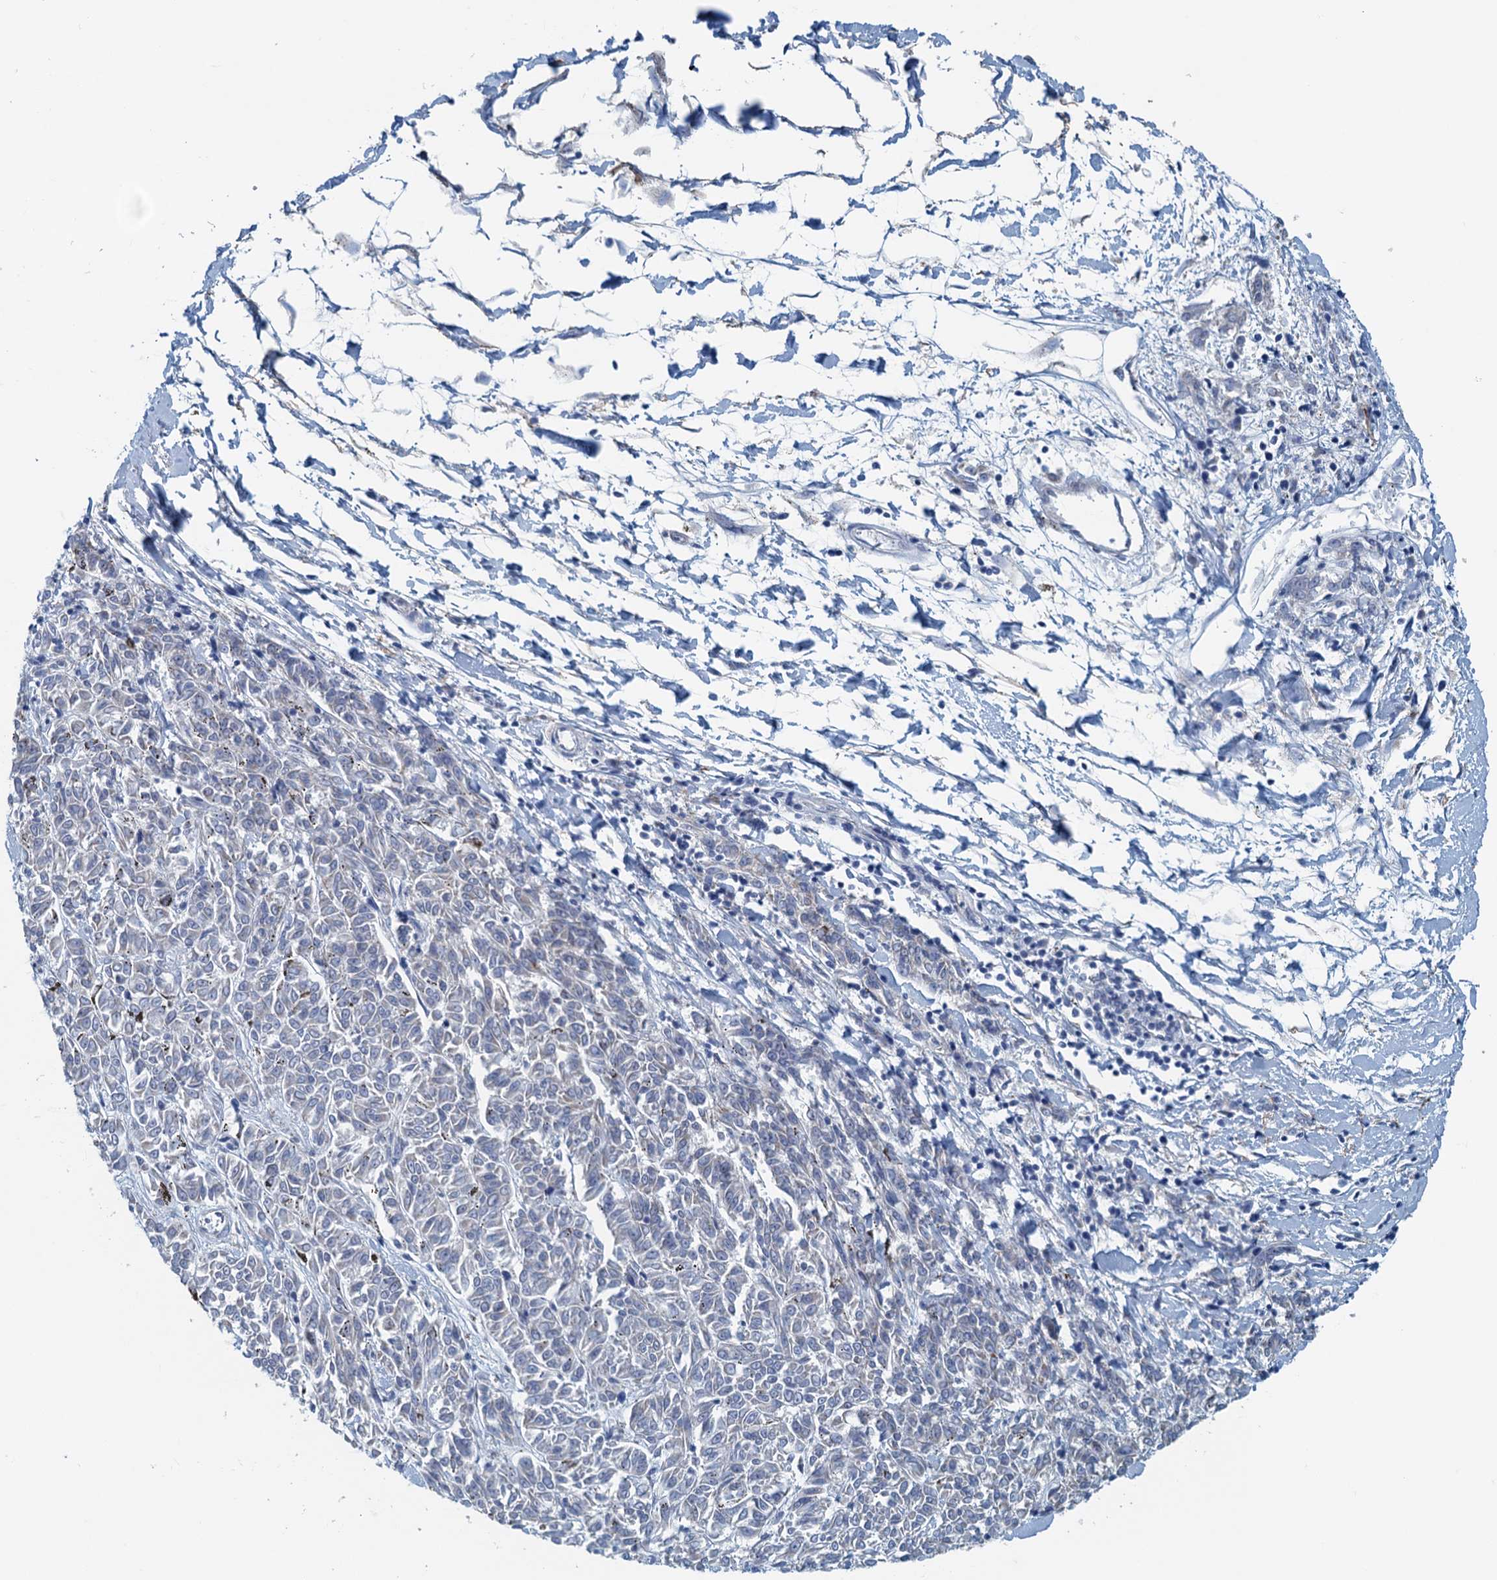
{"staining": {"intensity": "negative", "quantity": "none", "location": "none"}, "tissue": "melanoma", "cell_type": "Tumor cells", "image_type": "cancer", "snomed": [{"axis": "morphology", "description": "Malignant melanoma, NOS"}, {"axis": "topography", "description": "Skin"}], "caption": "Immunohistochemistry micrograph of malignant melanoma stained for a protein (brown), which reveals no staining in tumor cells.", "gene": "C10orf88", "patient": {"sex": "female", "age": 72}}